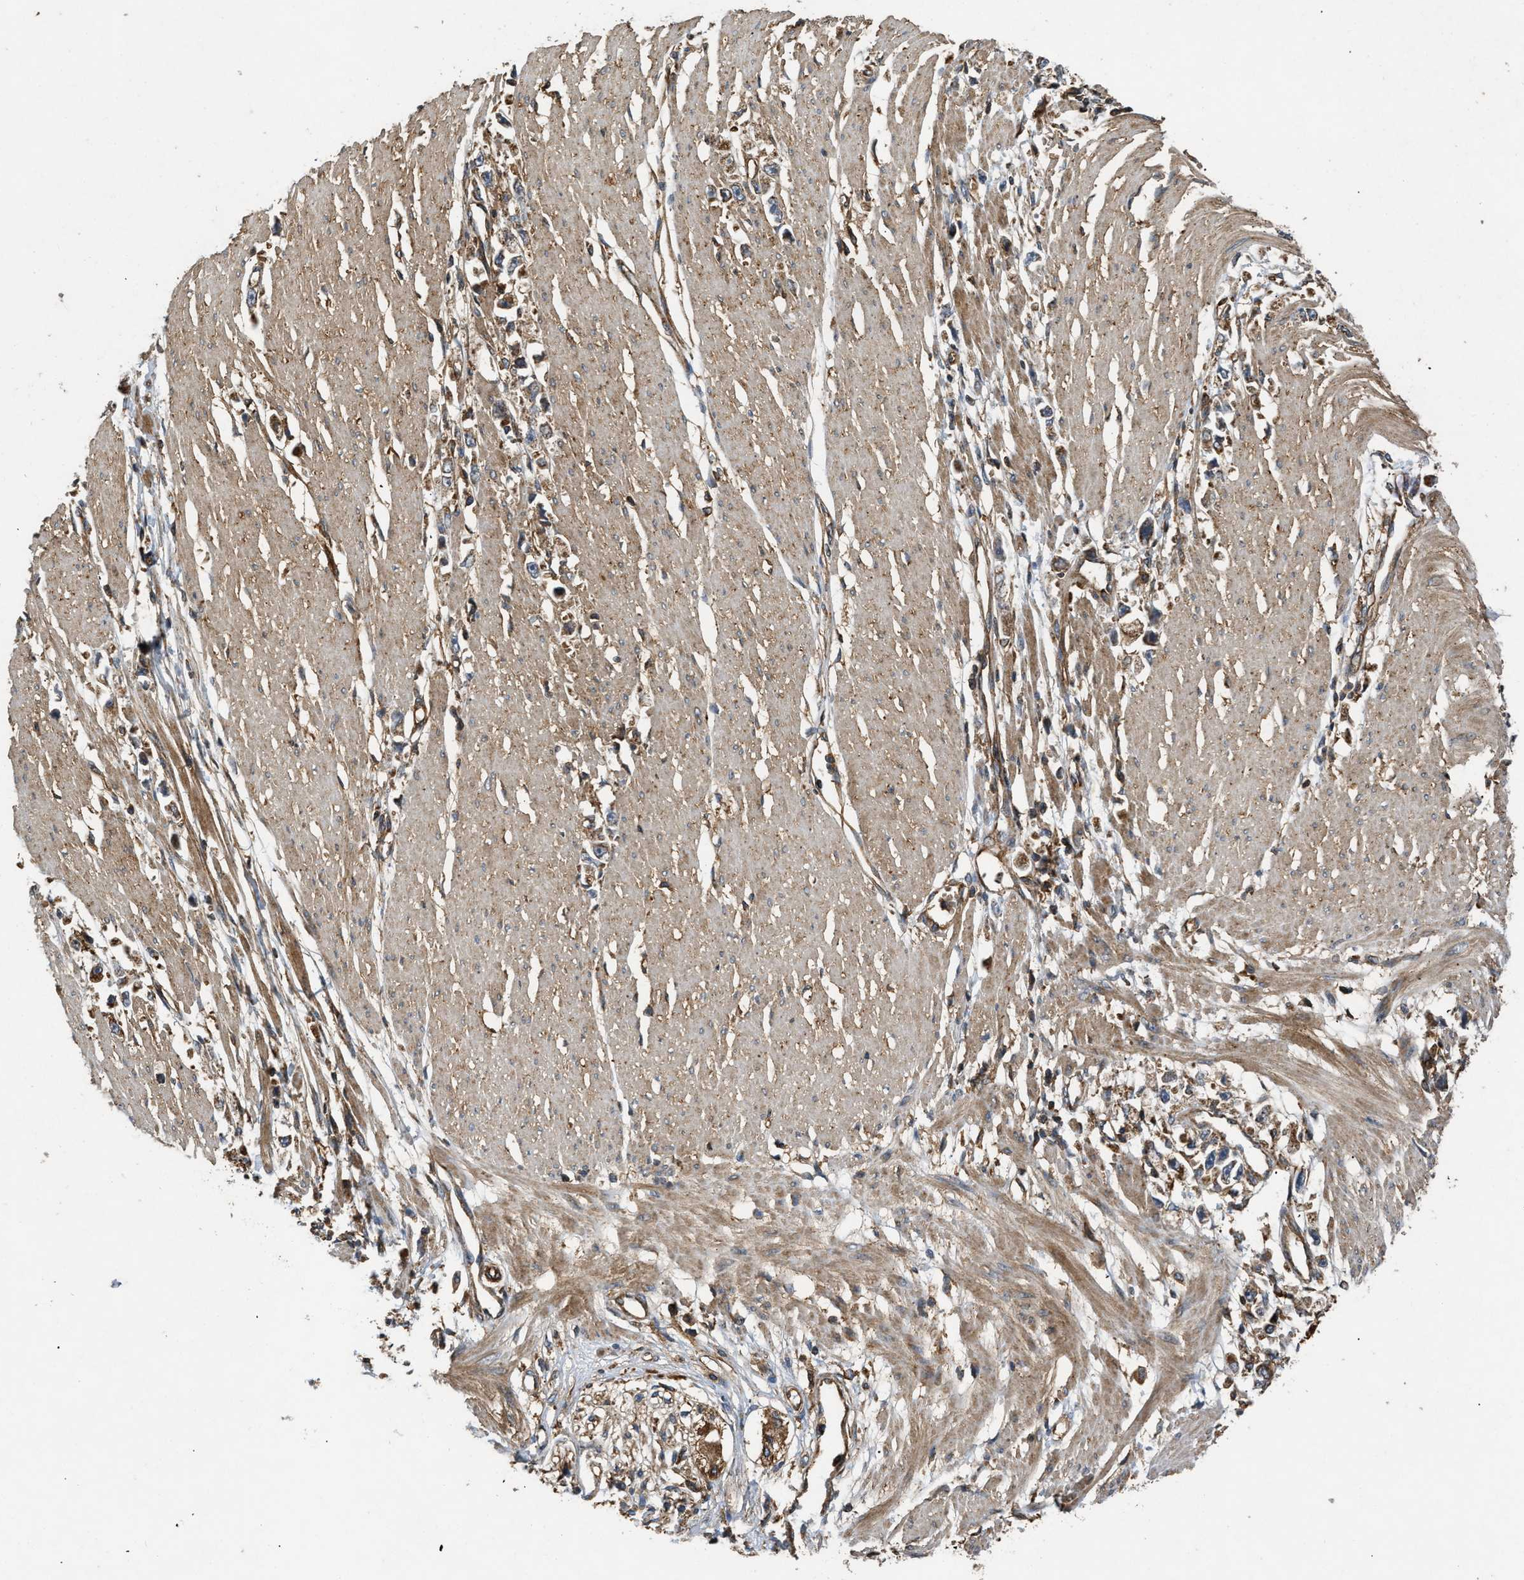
{"staining": {"intensity": "moderate", "quantity": ">75%", "location": "cytoplasmic/membranous"}, "tissue": "stomach cancer", "cell_type": "Tumor cells", "image_type": "cancer", "snomed": [{"axis": "morphology", "description": "Adenocarcinoma, NOS"}, {"axis": "topography", "description": "Stomach"}], "caption": "There is medium levels of moderate cytoplasmic/membranous expression in tumor cells of adenocarcinoma (stomach), as demonstrated by immunohistochemical staining (brown color).", "gene": "GNB4", "patient": {"sex": "female", "age": 59}}